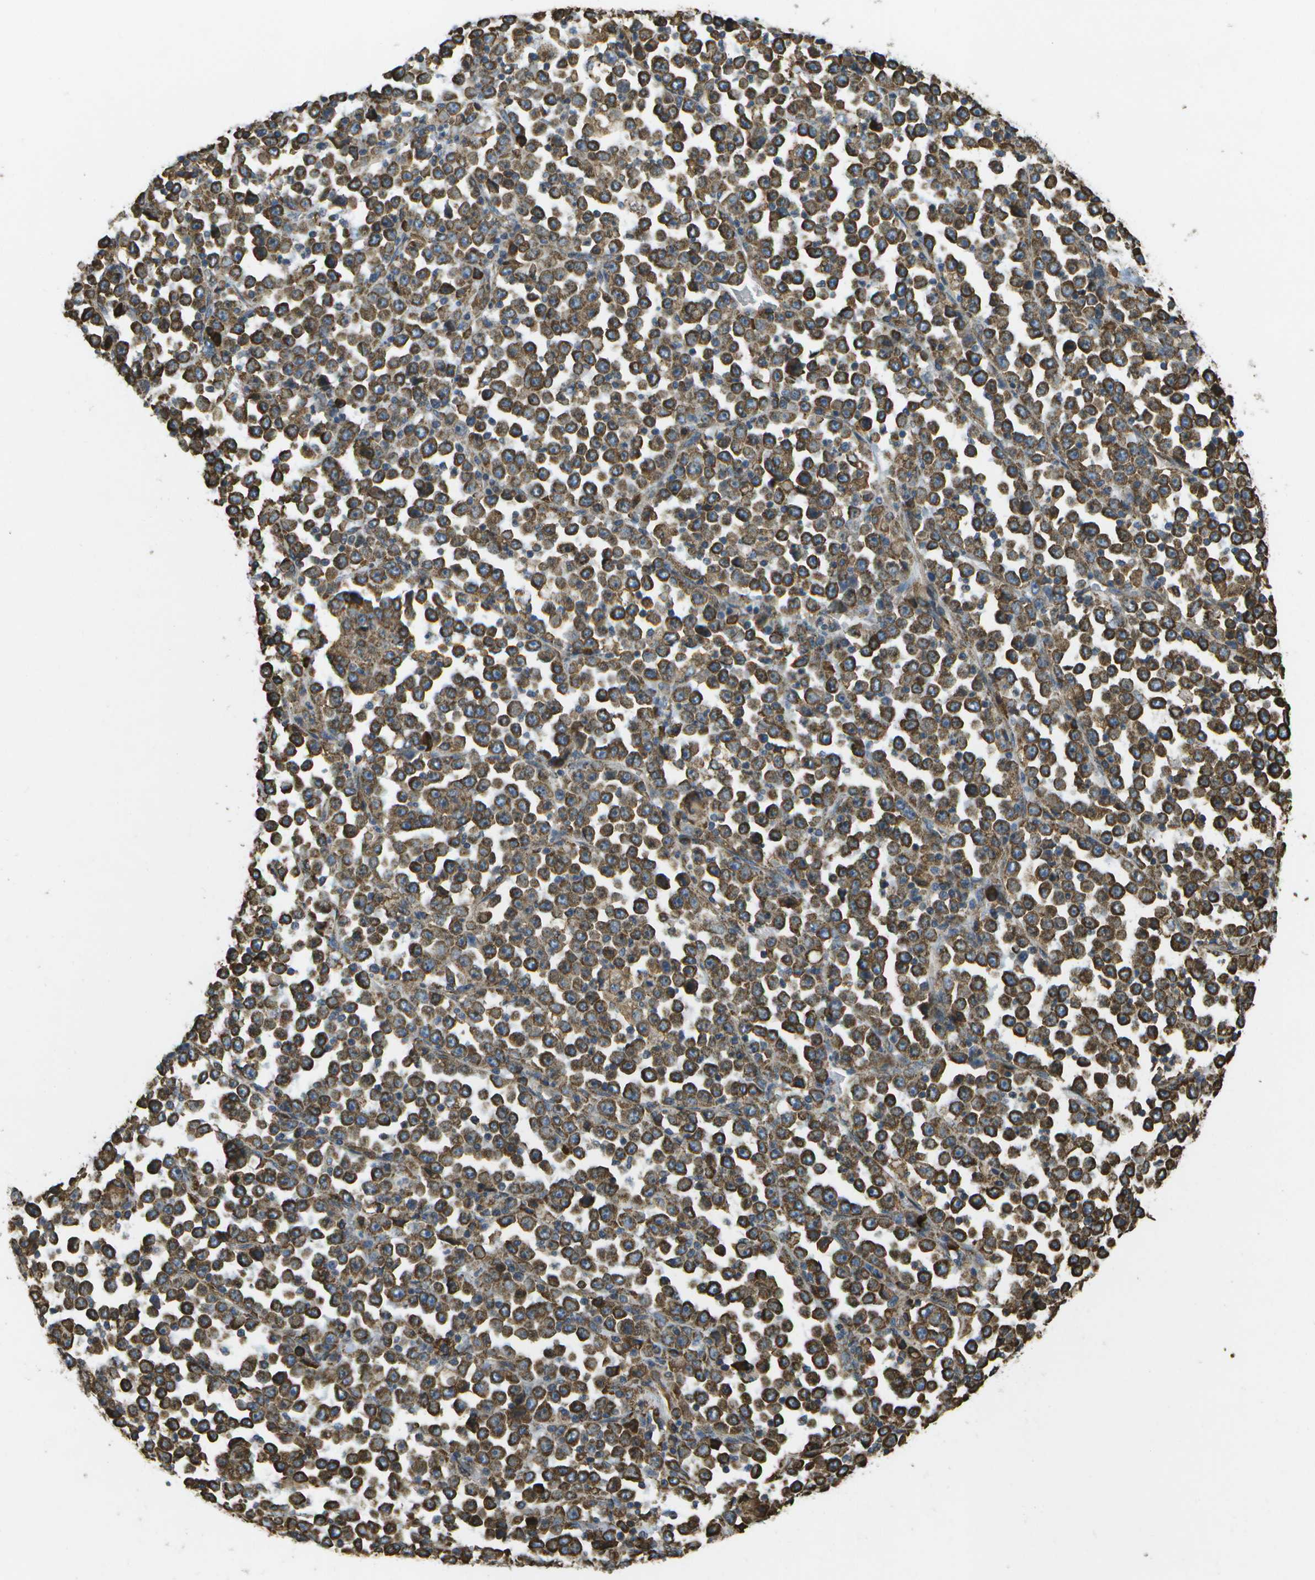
{"staining": {"intensity": "strong", "quantity": ">75%", "location": "cytoplasmic/membranous"}, "tissue": "stomach cancer", "cell_type": "Tumor cells", "image_type": "cancer", "snomed": [{"axis": "morphology", "description": "Normal tissue, NOS"}, {"axis": "morphology", "description": "Adenocarcinoma, NOS"}, {"axis": "topography", "description": "Stomach, upper"}, {"axis": "topography", "description": "Stomach"}], "caption": "Brown immunohistochemical staining in stomach cancer (adenocarcinoma) demonstrates strong cytoplasmic/membranous expression in approximately >75% of tumor cells. The staining was performed using DAB (3,3'-diaminobenzidine), with brown indicating positive protein expression. Nuclei are stained blue with hematoxylin.", "gene": "PDIA4", "patient": {"sex": "male", "age": 59}}